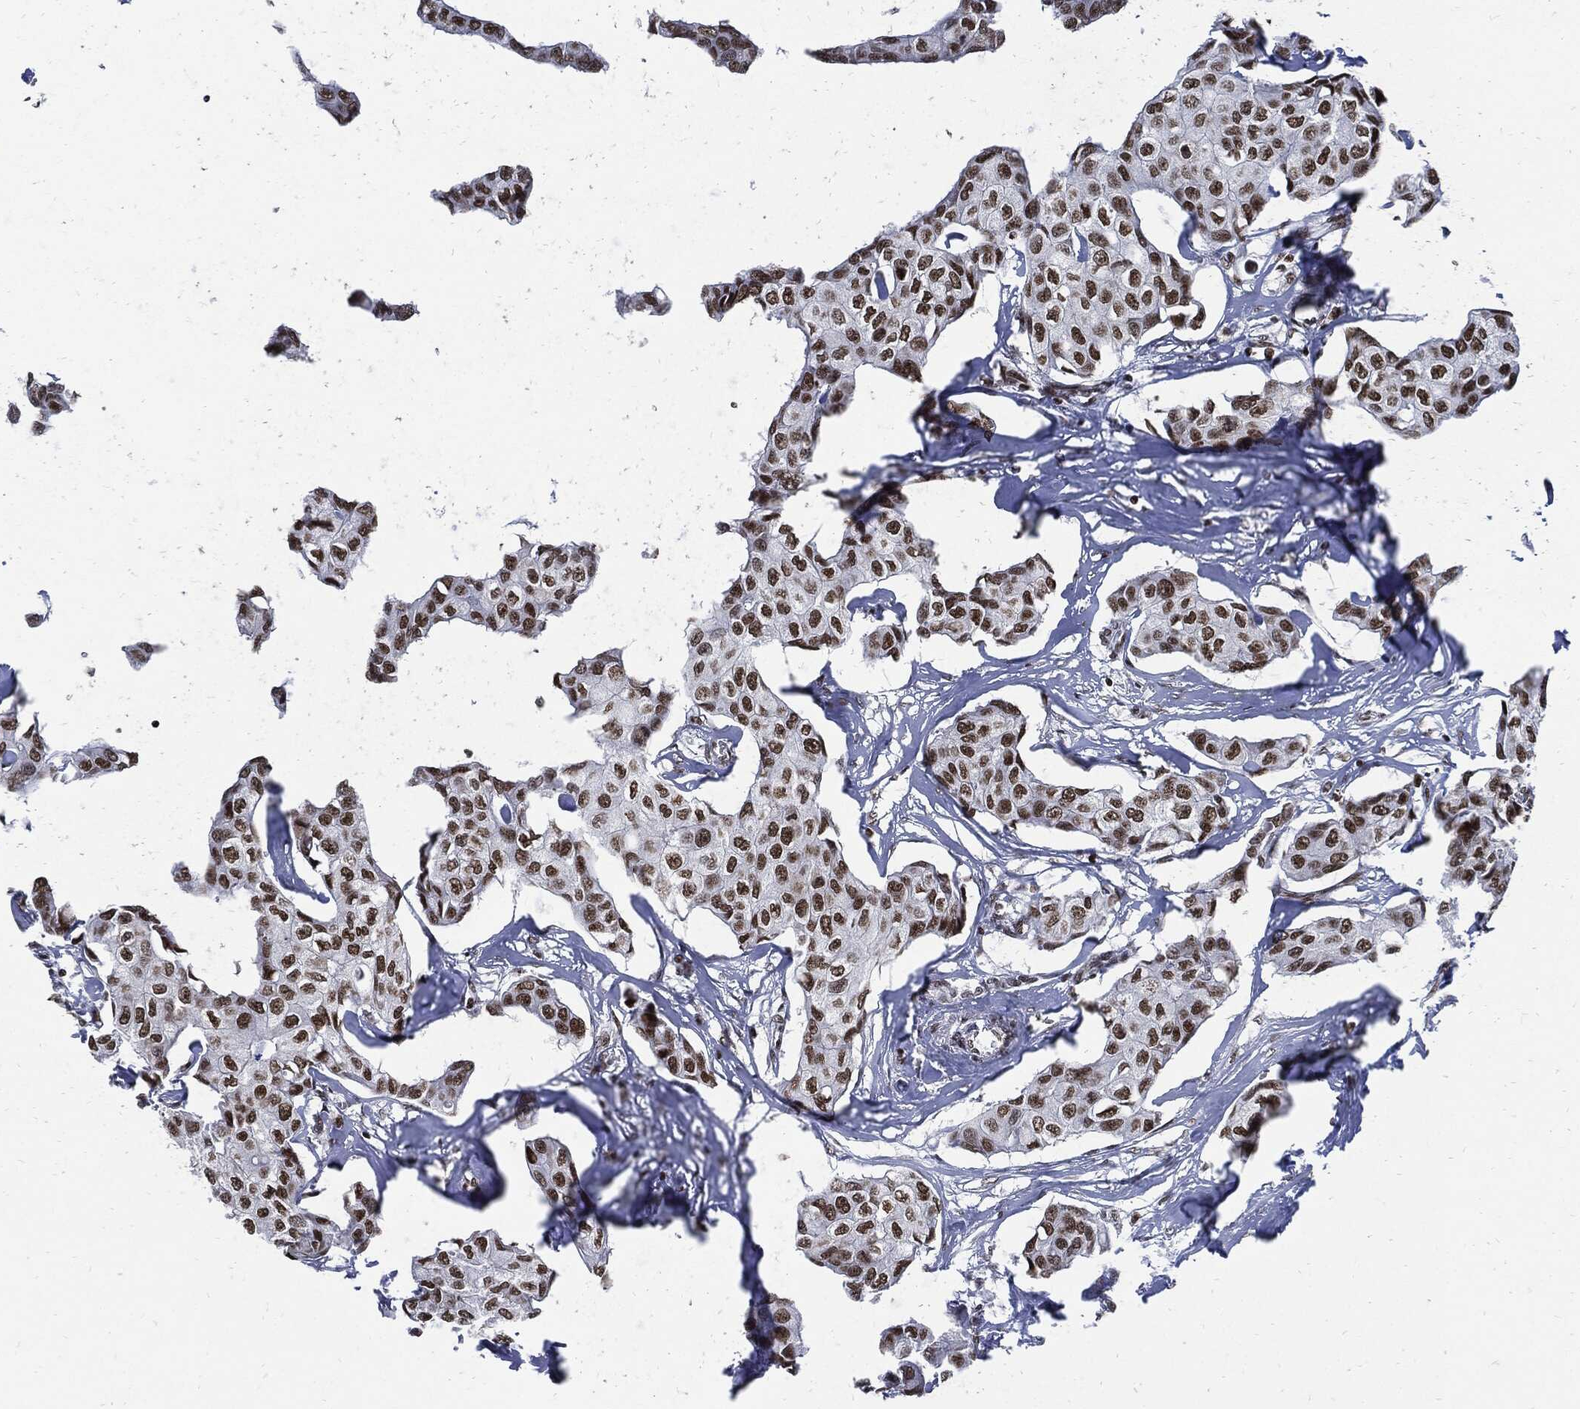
{"staining": {"intensity": "strong", "quantity": "25%-75%", "location": "nuclear"}, "tissue": "breast cancer", "cell_type": "Tumor cells", "image_type": "cancer", "snomed": [{"axis": "morphology", "description": "Duct carcinoma"}, {"axis": "topography", "description": "Breast"}], "caption": "An immunohistochemistry histopathology image of tumor tissue is shown. Protein staining in brown highlights strong nuclear positivity in invasive ductal carcinoma (breast) within tumor cells. The protein of interest is stained brown, and the nuclei are stained in blue (DAB IHC with brightfield microscopy, high magnification).", "gene": "TERF2", "patient": {"sex": "female", "age": 80}}